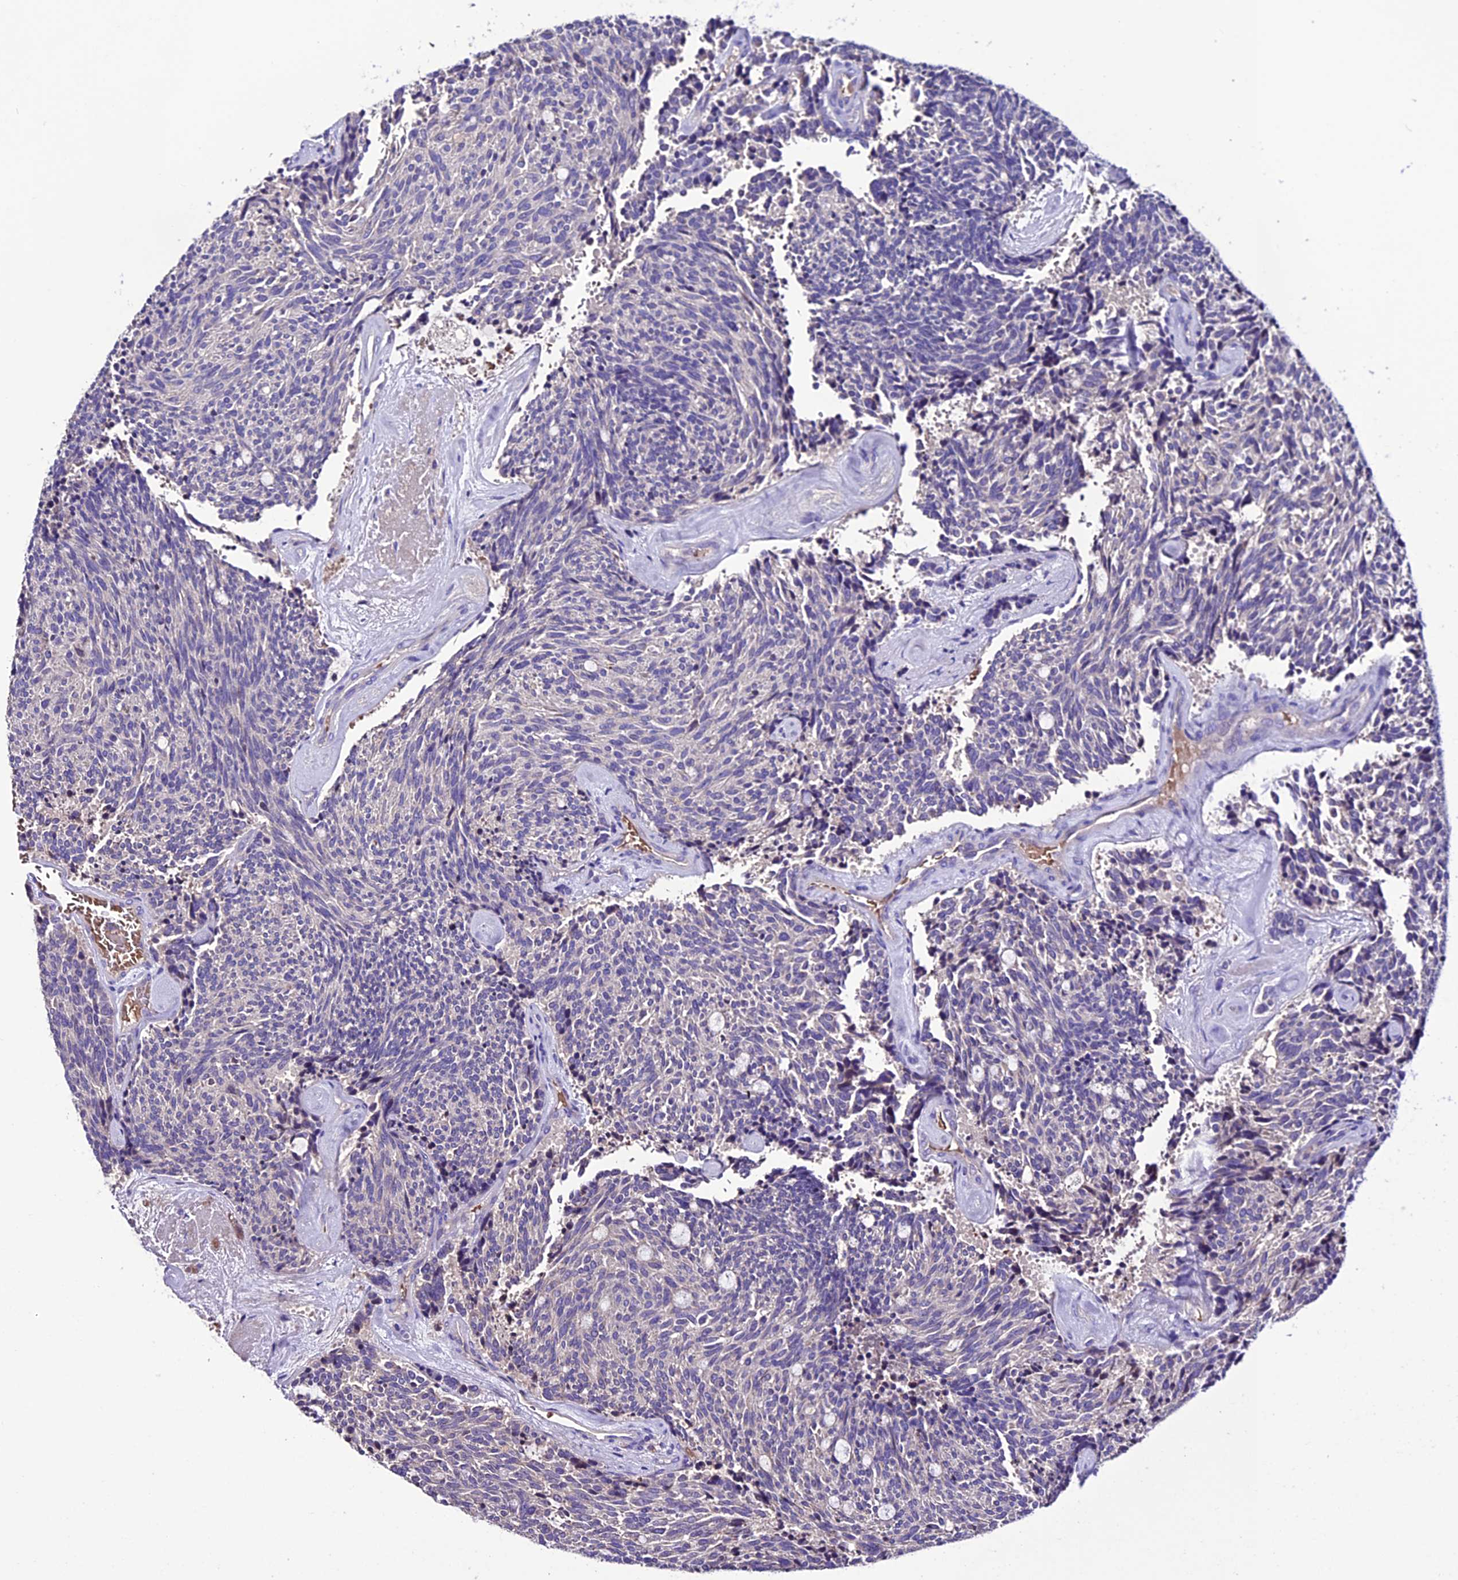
{"staining": {"intensity": "negative", "quantity": "none", "location": "none"}, "tissue": "carcinoid", "cell_type": "Tumor cells", "image_type": "cancer", "snomed": [{"axis": "morphology", "description": "Carcinoid, malignant, NOS"}, {"axis": "topography", "description": "Pancreas"}], "caption": "Immunohistochemistry of carcinoid (malignant) demonstrates no staining in tumor cells.", "gene": "TCP11L2", "patient": {"sex": "female", "age": 54}}